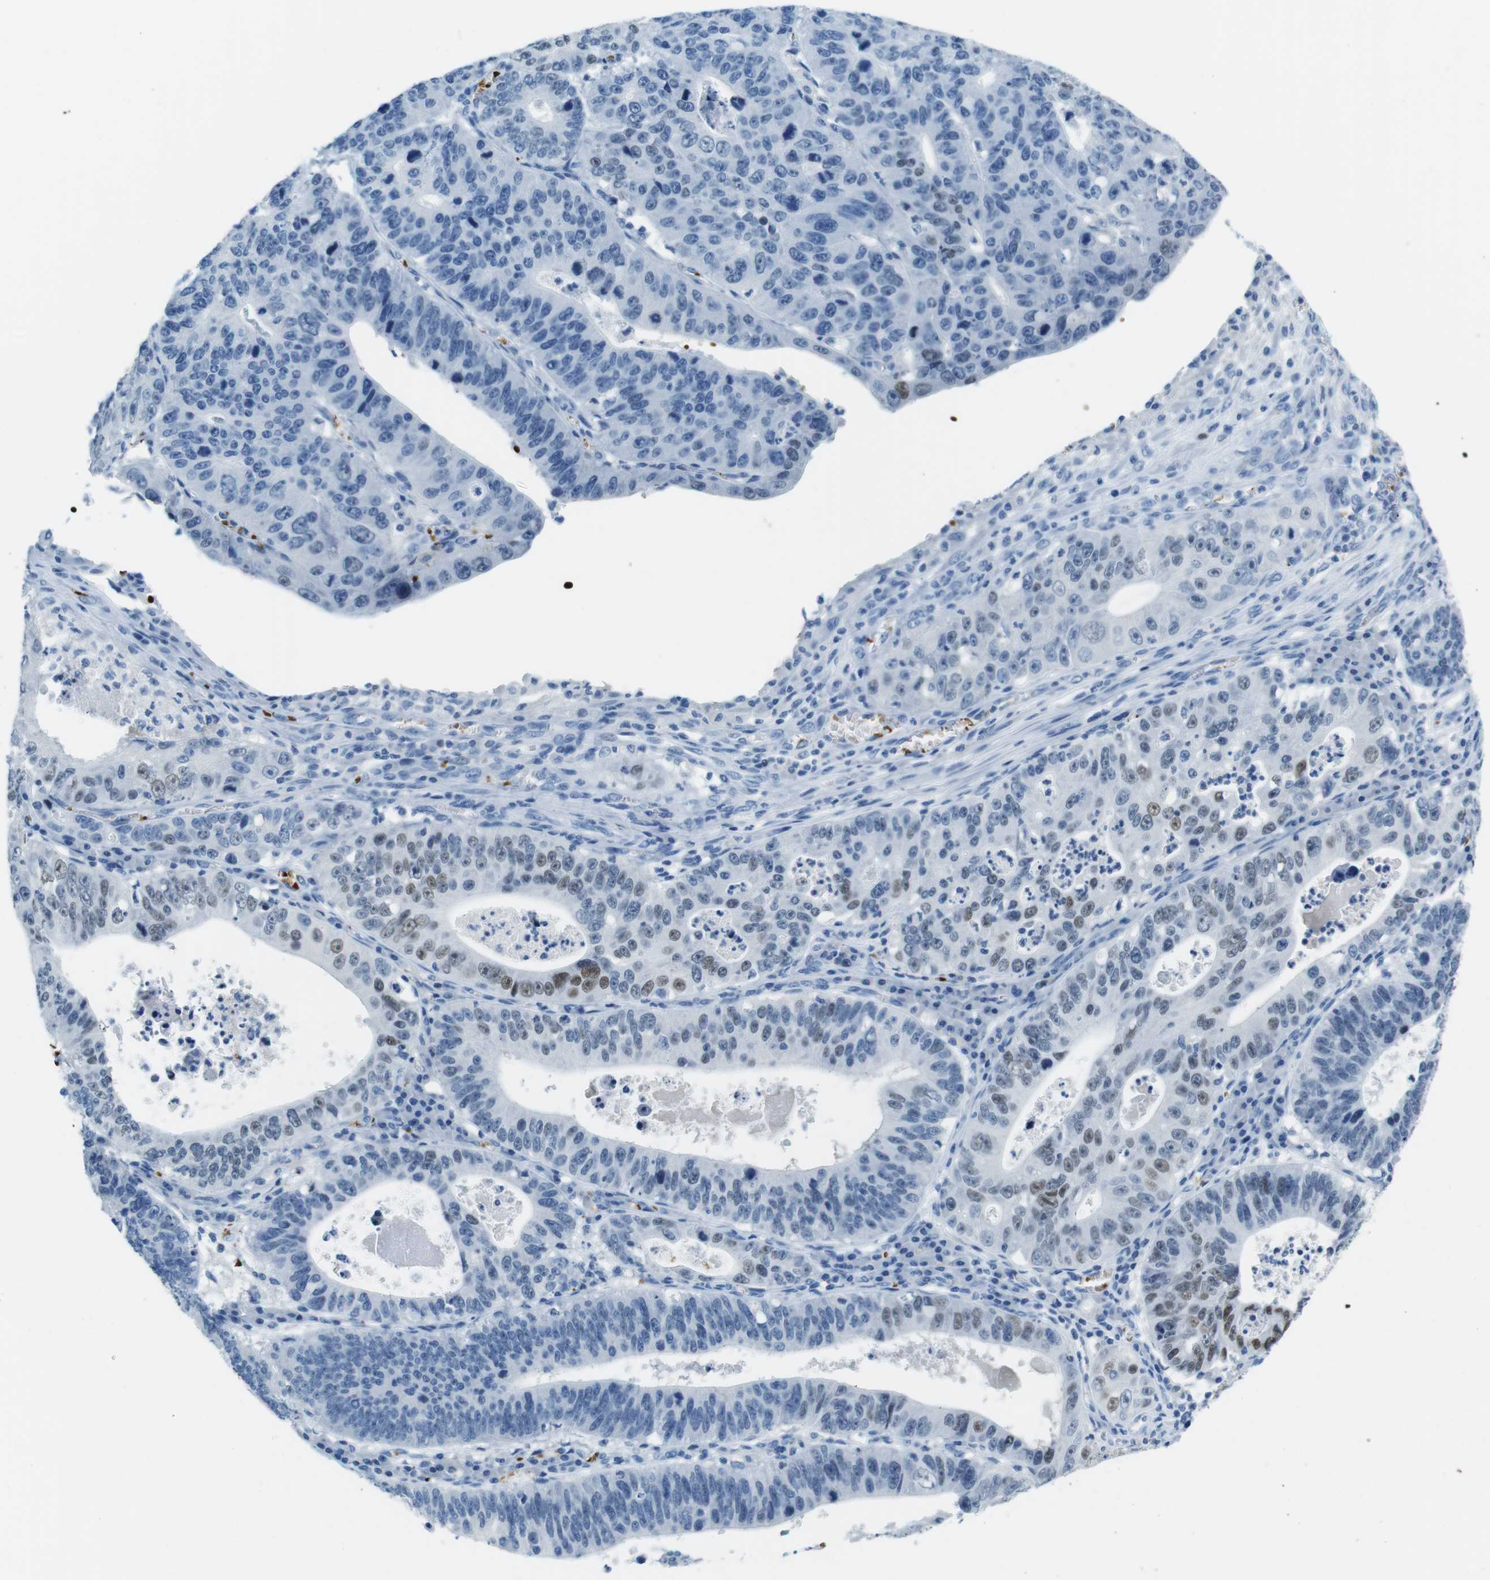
{"staining": {"intensity": "moderate", "quantity": "<25%", "location": "nuclear"}, "tissue": "stomach cancer", "cell_type": "Tumor cells", "image_type": "cancer", "snomed": [{"axis": "morphology", "description": "Adenocarcinoma, NOS"}, {"axis": "topography", "description": "Stomach"}], "caption": "Human adenocarcinoma (stomach) stained for a protein (brown) demonstrates moderate nuclear positive expression in approximately <25% of tumor cells.", "gene": "TFAP2C", "patient": {"sex": "male", "age": 59}}